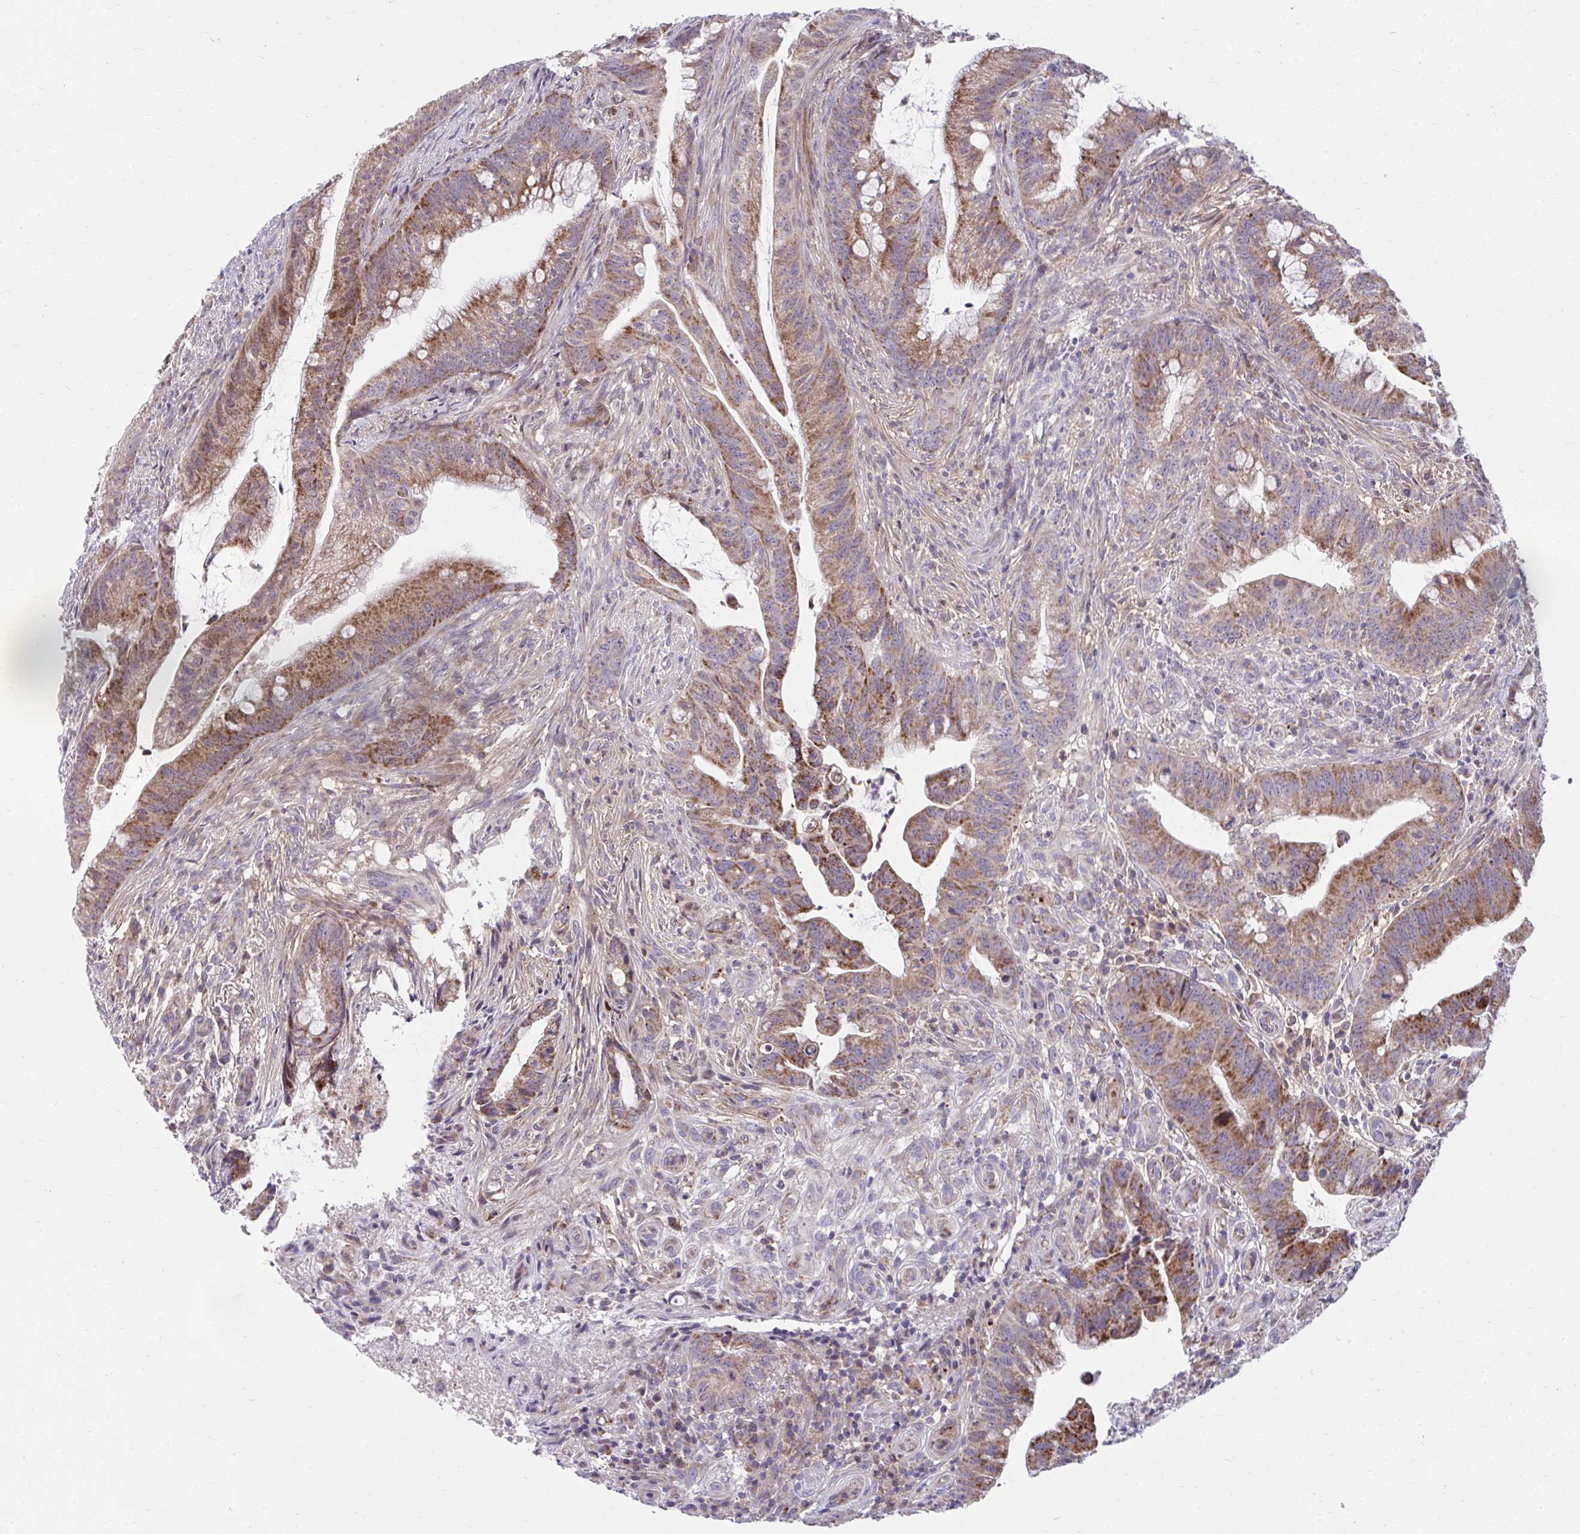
{"staining": {"intensity": "moderate", "quantity": ">75%", "location": "cytoplasmic/membranous"}, "tissue": "colorectal cancer", "cell_type": "Tumor cells", "image_type": "cancer", "snomed": [{"axis": "morphology", "description": "Adenocarcinoma, NOS"}, {"axis": "topography", "description": "Colon"}], "caption": "Colorectal cancer (adenocarcinoma) stained for a protein (brown) reveals moderate cytoplasmic/membranous positive positivity in approximately >75% of tumor cells.", "gene": "C16orf54", "patient": {"sex": "male", "age": 62}}